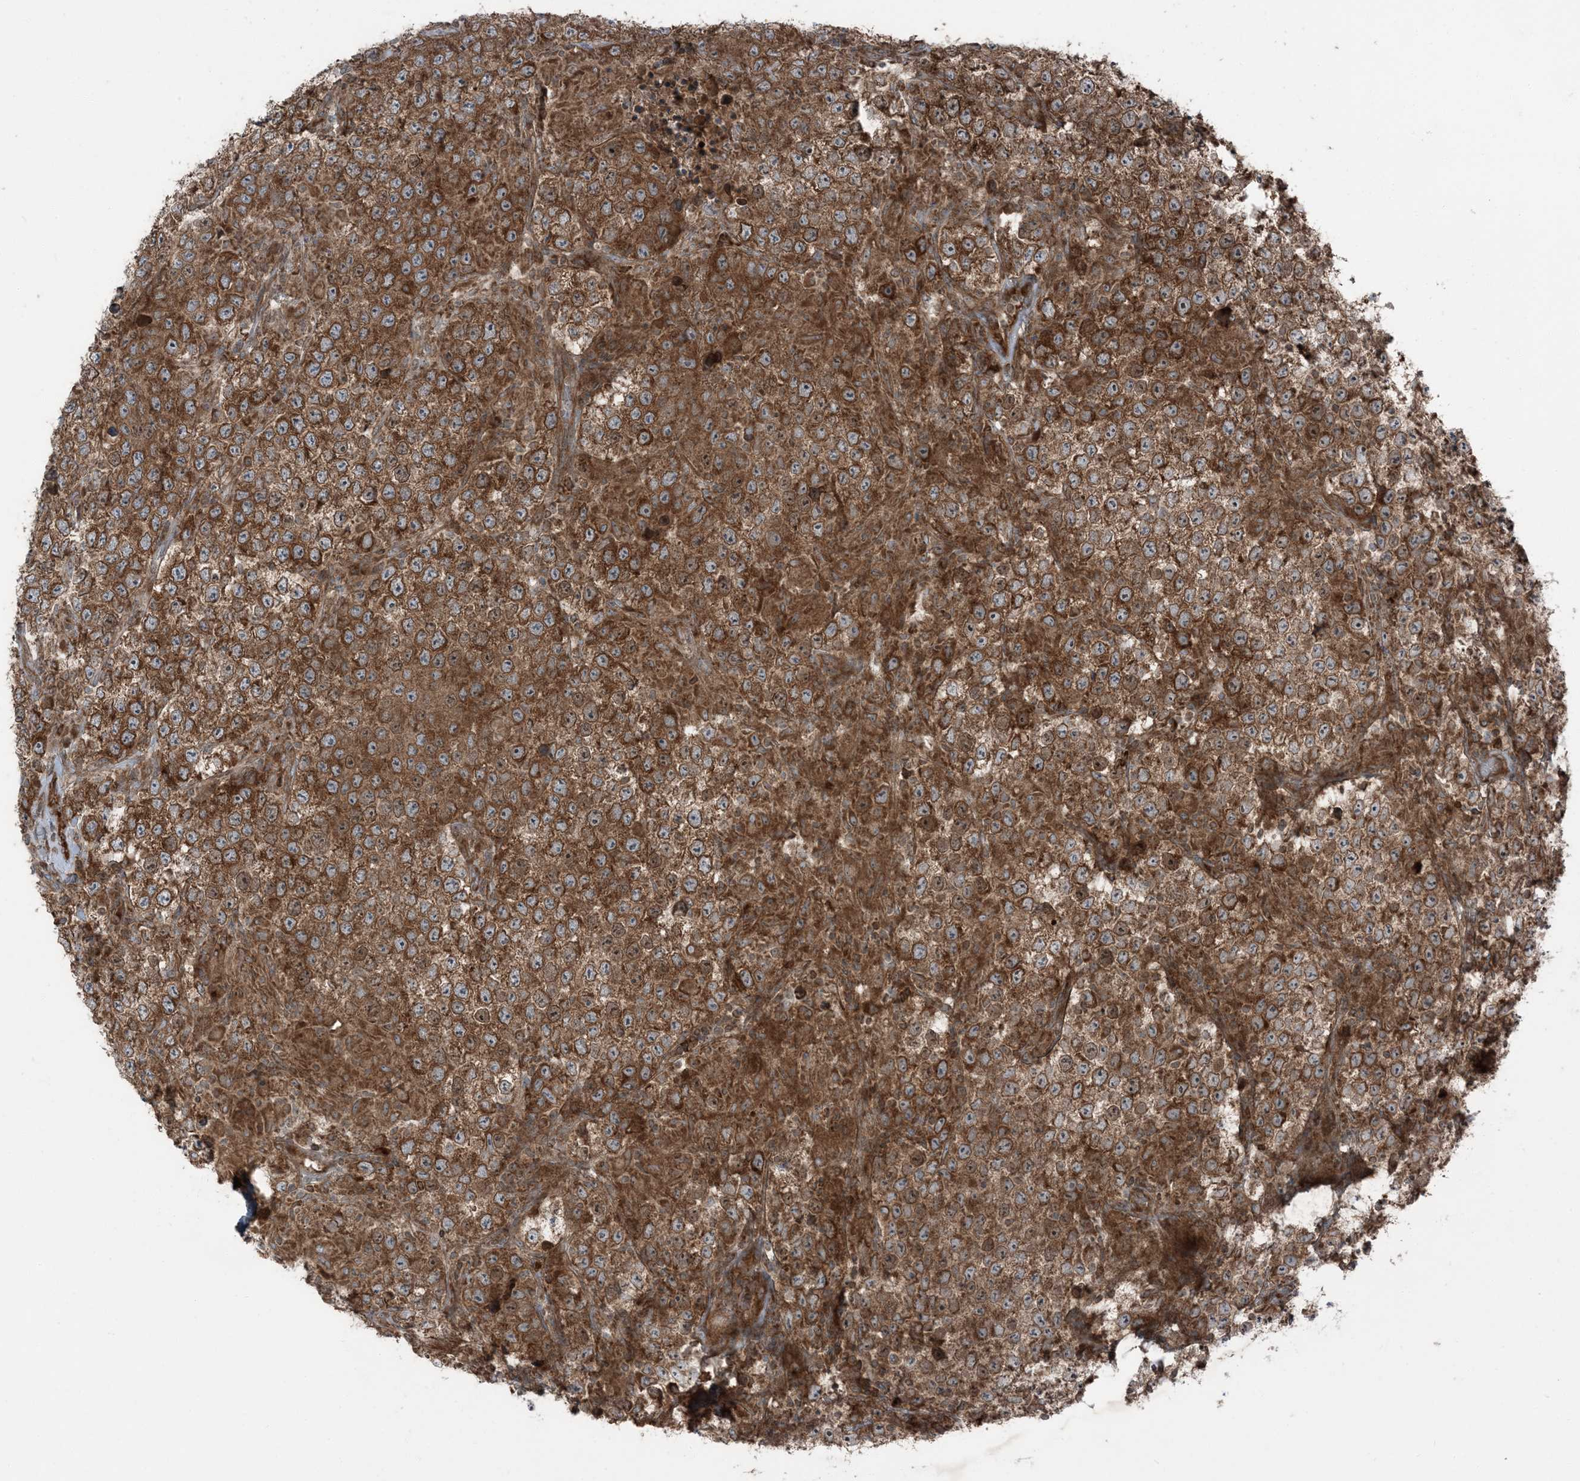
{"staining": {"intensity": "strong", "quantity": ">75%", "location": "cytoplasmic/membranous"}, "tissue": "testis cancer", "cell_type": "Tumor cells", "image_type": "cancer", "snomed": [{"axis": "morphology", "description": "Normal tissue, NOS"}, {"axis": "morphology", "description": "Urothelial carcinoma, High grade"}, {"axis": "morphology", "description": "Seminoma, NOS"}, {"axis": "morphology", "description": "Carcinoma, Embryonal, NOS"}, {"axis": "topography", "description": "Urinary bladder"}, {"axis": "topography", "description": "Testis"}], "caption": "A high-resolution histopathology image shows immunohistochemistry staining of testis embryonal carcinoma, which displays strong cytoplasmic/membranous staining in about >75% of tumor cells.", "gene": "RAB3GAP1", "patient": {"sex": "male", "age": 41}}